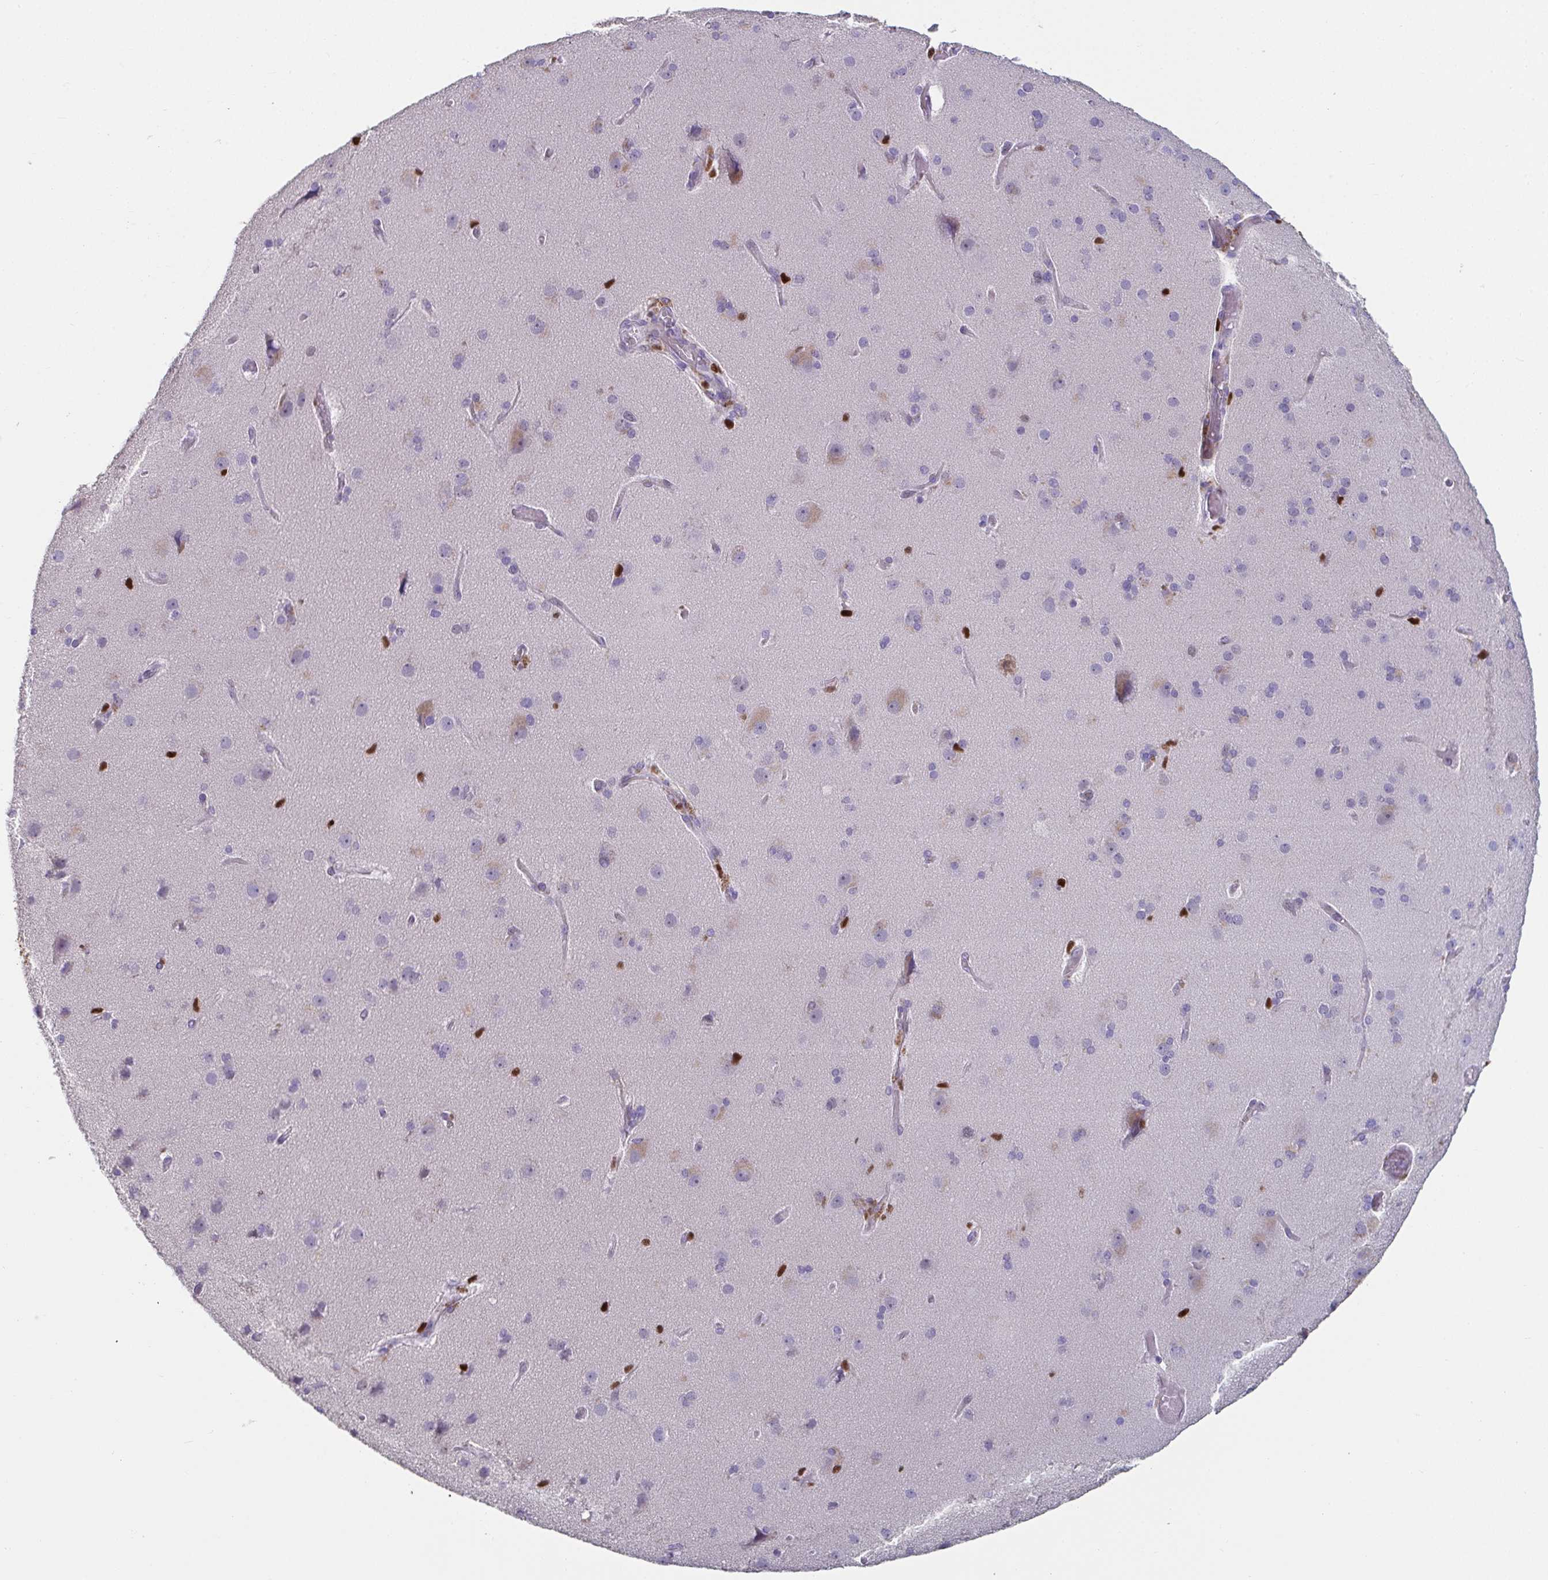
{"staining": {"intensity": "moderate", "quantity": "<25%", "location": "cytoplasmic/membranous"}, "tissue": "cerebral cortex", "cell_type": "Endothelial cells", "image_type": "normal", "snomed": [{"axis": "morphology", "description": "Normal tissue, NOS"}, {"axis": "morphology", "description": "Glioma, malignant, High grade"}, {"axis": "topography", "description": "Cerebral cortex"}], "caption": "Endothelial cells show low levels of moderate cytoplasmic/membranous expression in approximately <25% of cells in benign human cerebral cortex.", "gene": "ZNF586", "patient": {"sex": "male", "age": 71}}